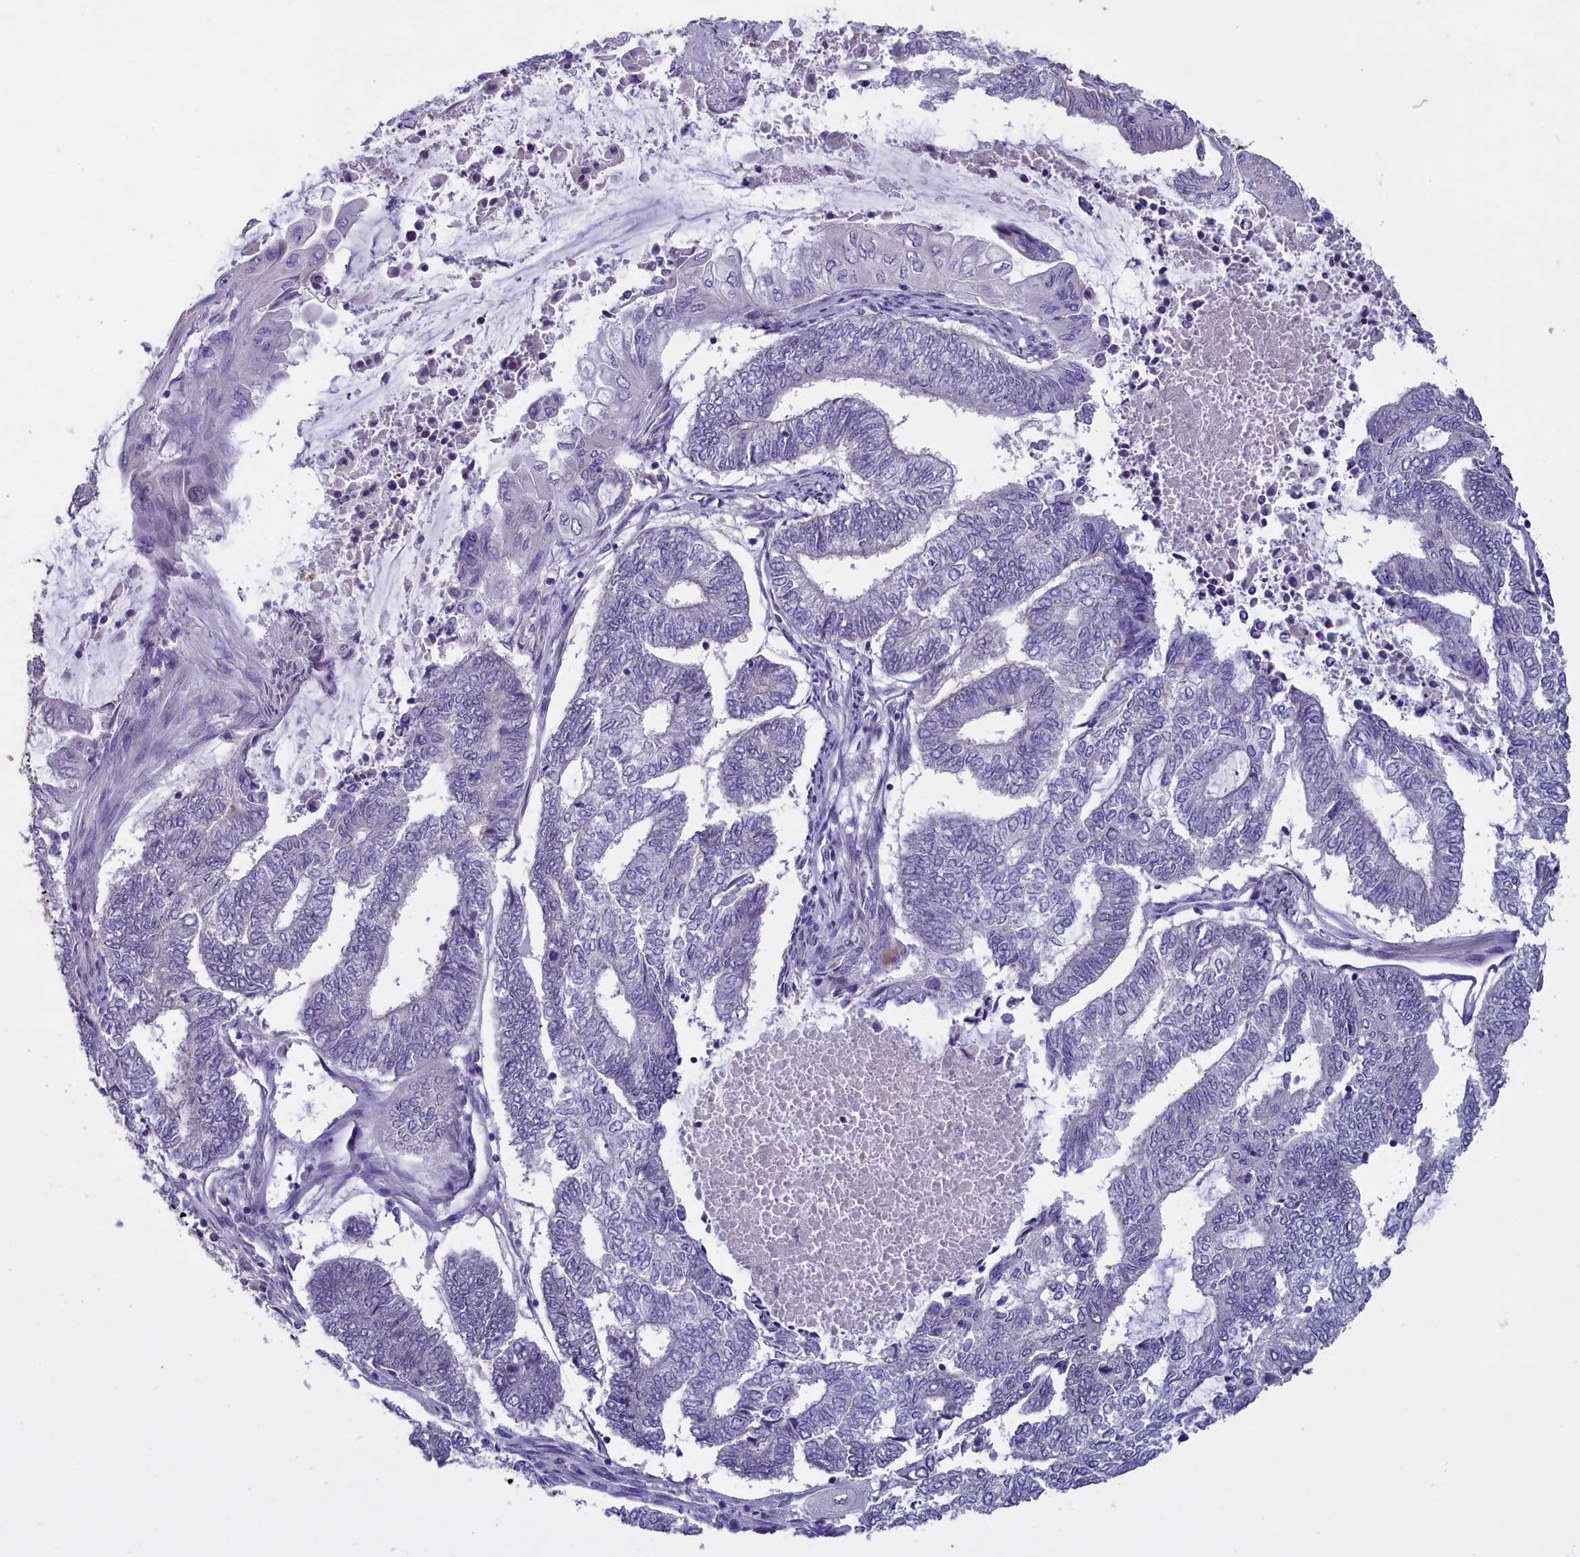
{"staining": {"intensity": "negative", "quantity": "none", "location": "none"}, "tissue": "endometrial cancer", "cell_type": "Tumor cells", "image_type": "cancer", "snomed": [{"axis": "morphology", "description": "Adenocarcinoma, NOS"}, {"axis": "topography", "description": "Uterus"}, {"axis": "topography", "description": "Endometrium"}], "caption": "Endometrial cancer (adenocarcinoma) was stained to show a protein in brown. There is no significant positivity in tumor cells.", "gene": "ENPP6", "patient": {"sex": "female", "age": 70}}